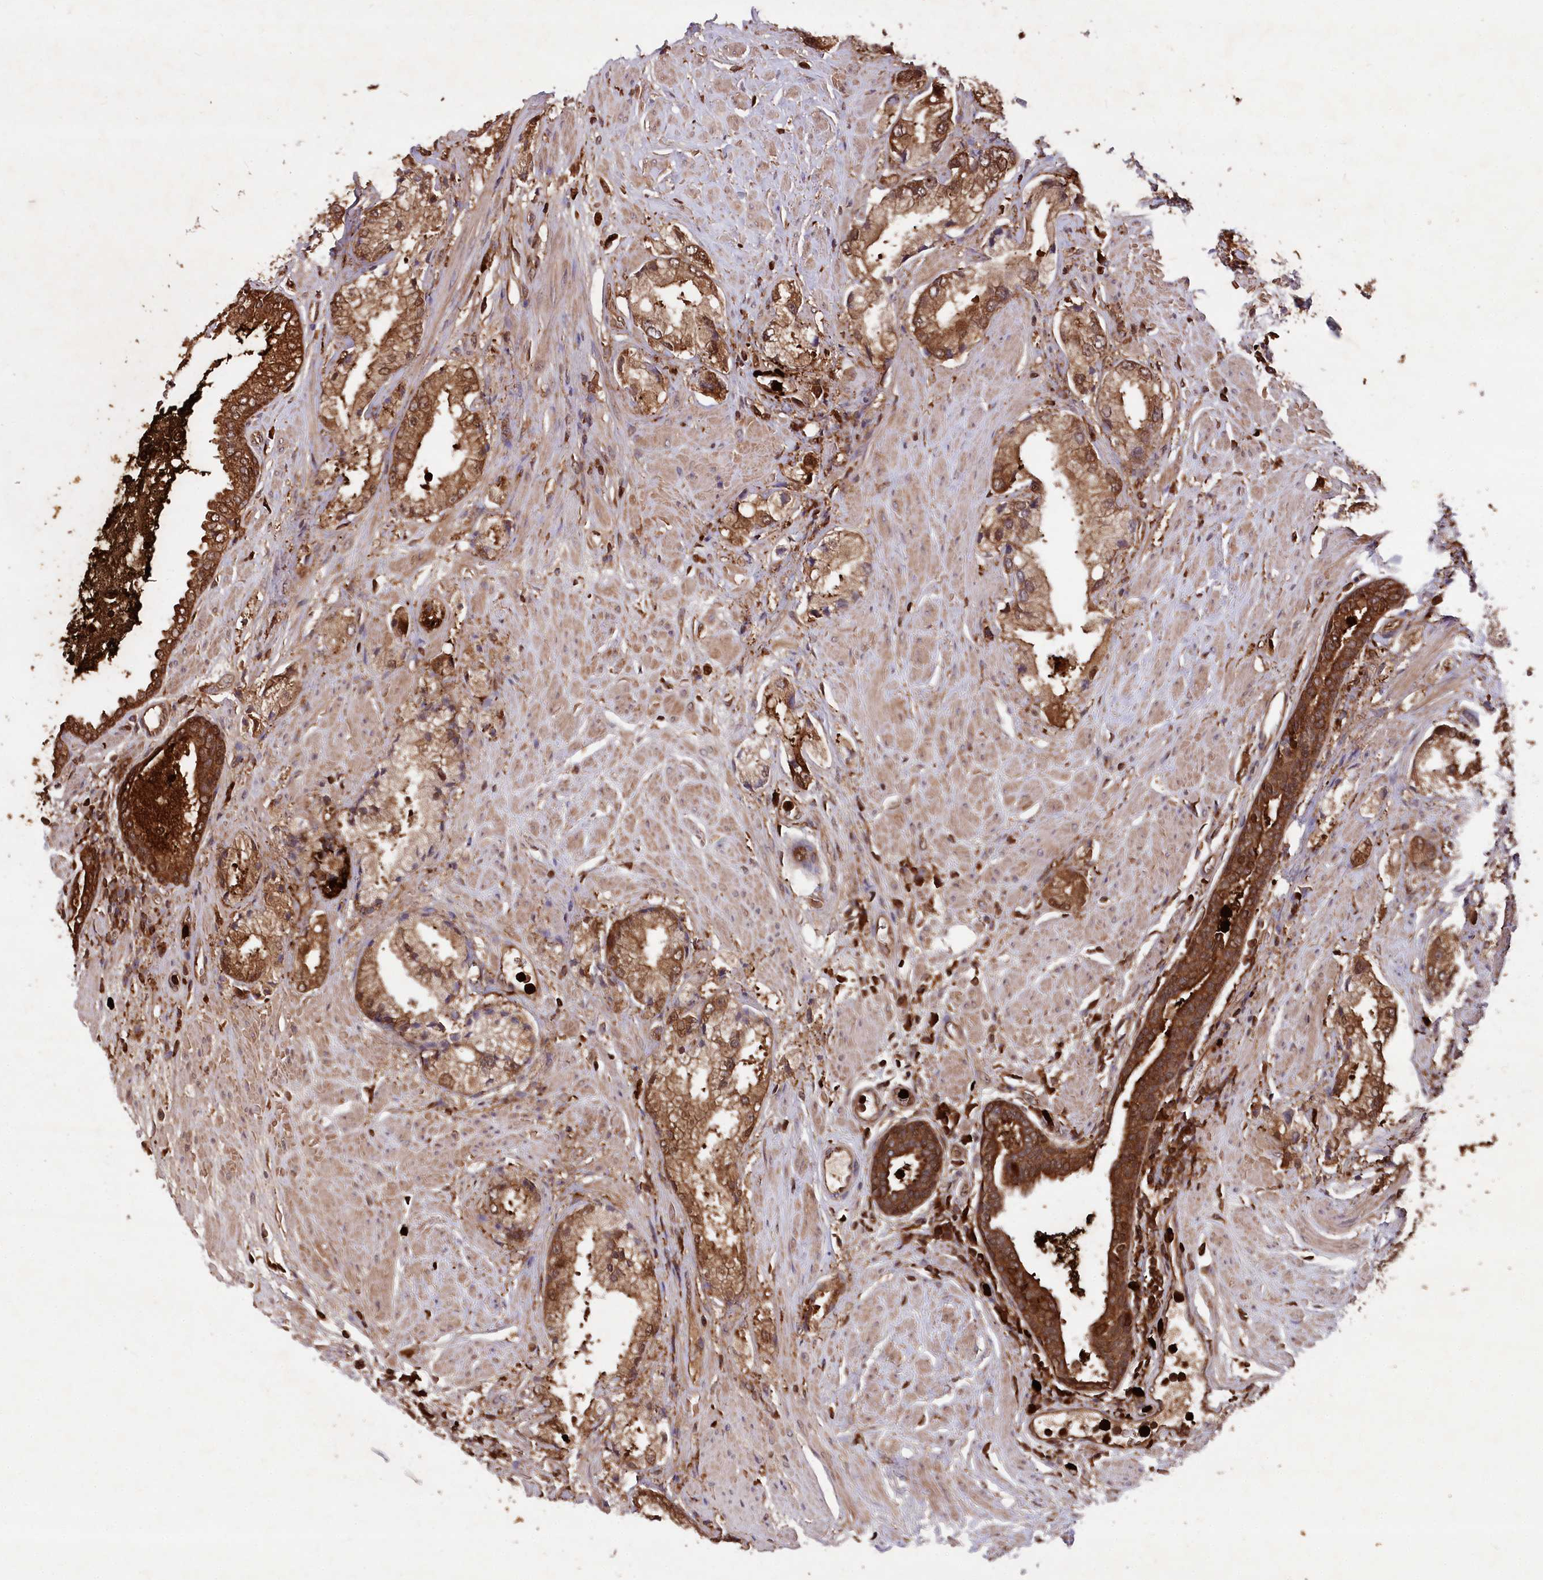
{"staining": {"intensity": "moderate", "quantity": ">75%", "location": "cytoplasmic/membranous"}, "tissue": "prostate cancer", "cell_type": "Tumor cells", "image_type": "cancer", "snomed": [{"axis": "morphology", "description": "Adenocarcinoma, Low grade"}, {"axis": "topography", "description": "Prostate"}], "caption": "Protein staining of prostate cancer tissue displays moderate cytoplasmic/membranous staining in about >75% of tumor cells.", "gene": "LSG1", "patient": {"sex": "male", "age": 67}}